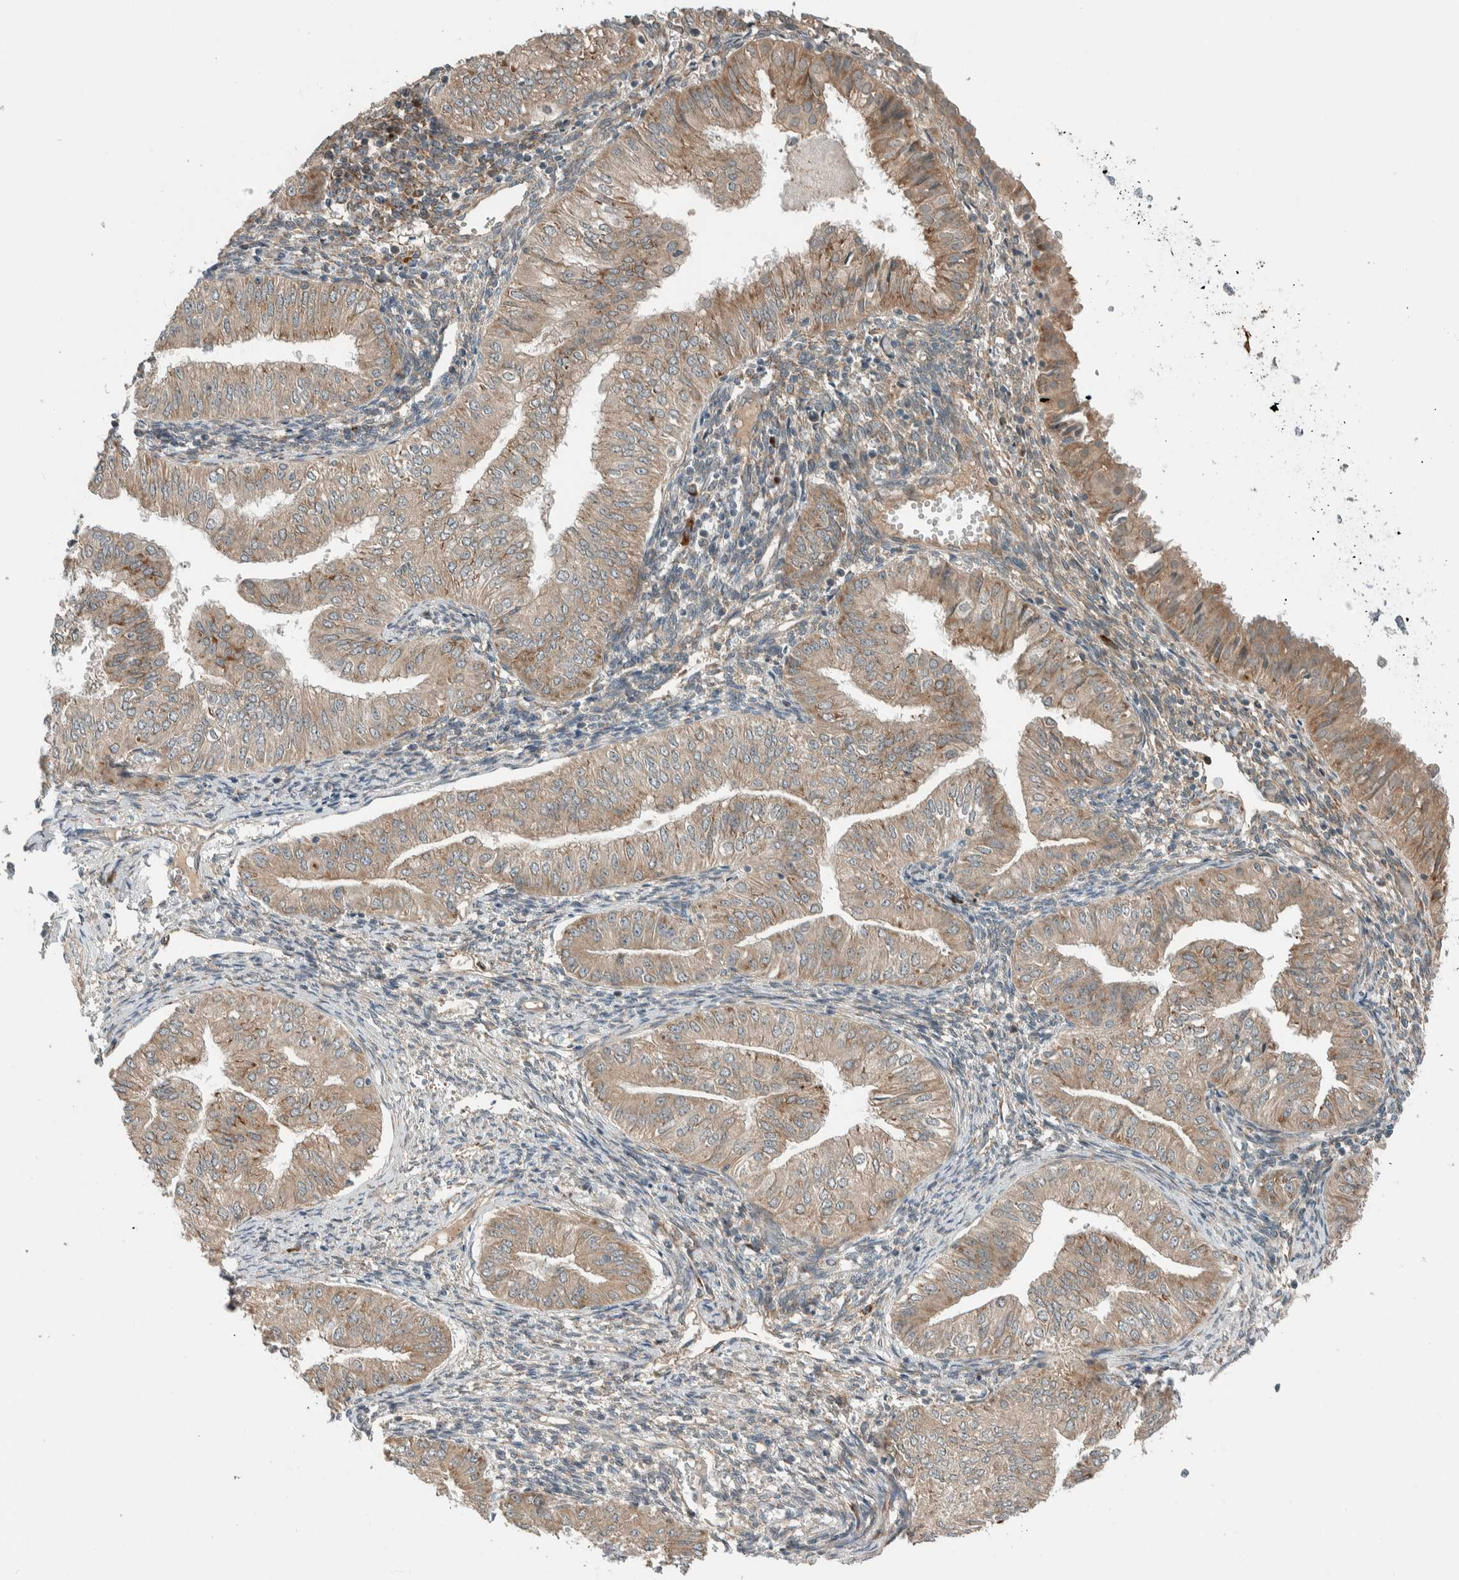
{"staining": {"intensity": "weak", "quantity": ">75%", "location": "cytoplasmic/membranous"}, "tissue": "endometrial cancer", "cell_type": "Tumor cells", "image_type": "cancer", "snomed": [{"axis": "morphology", "description": "Normal tissue, NOS"}, {"axis": "morphology", "description": "Adenocarcinoma, NOS"}, {"axis": "topography", "description": "Endometrium"}], "caption": "Tumor cells reveal low levels of weak cytoplasmic/membranous positivity in about >75% of cells in endometrial cancer (adenocarcinoma).", "gene": "CTBP2", "patient": {"sex": "female", "age": 53}}